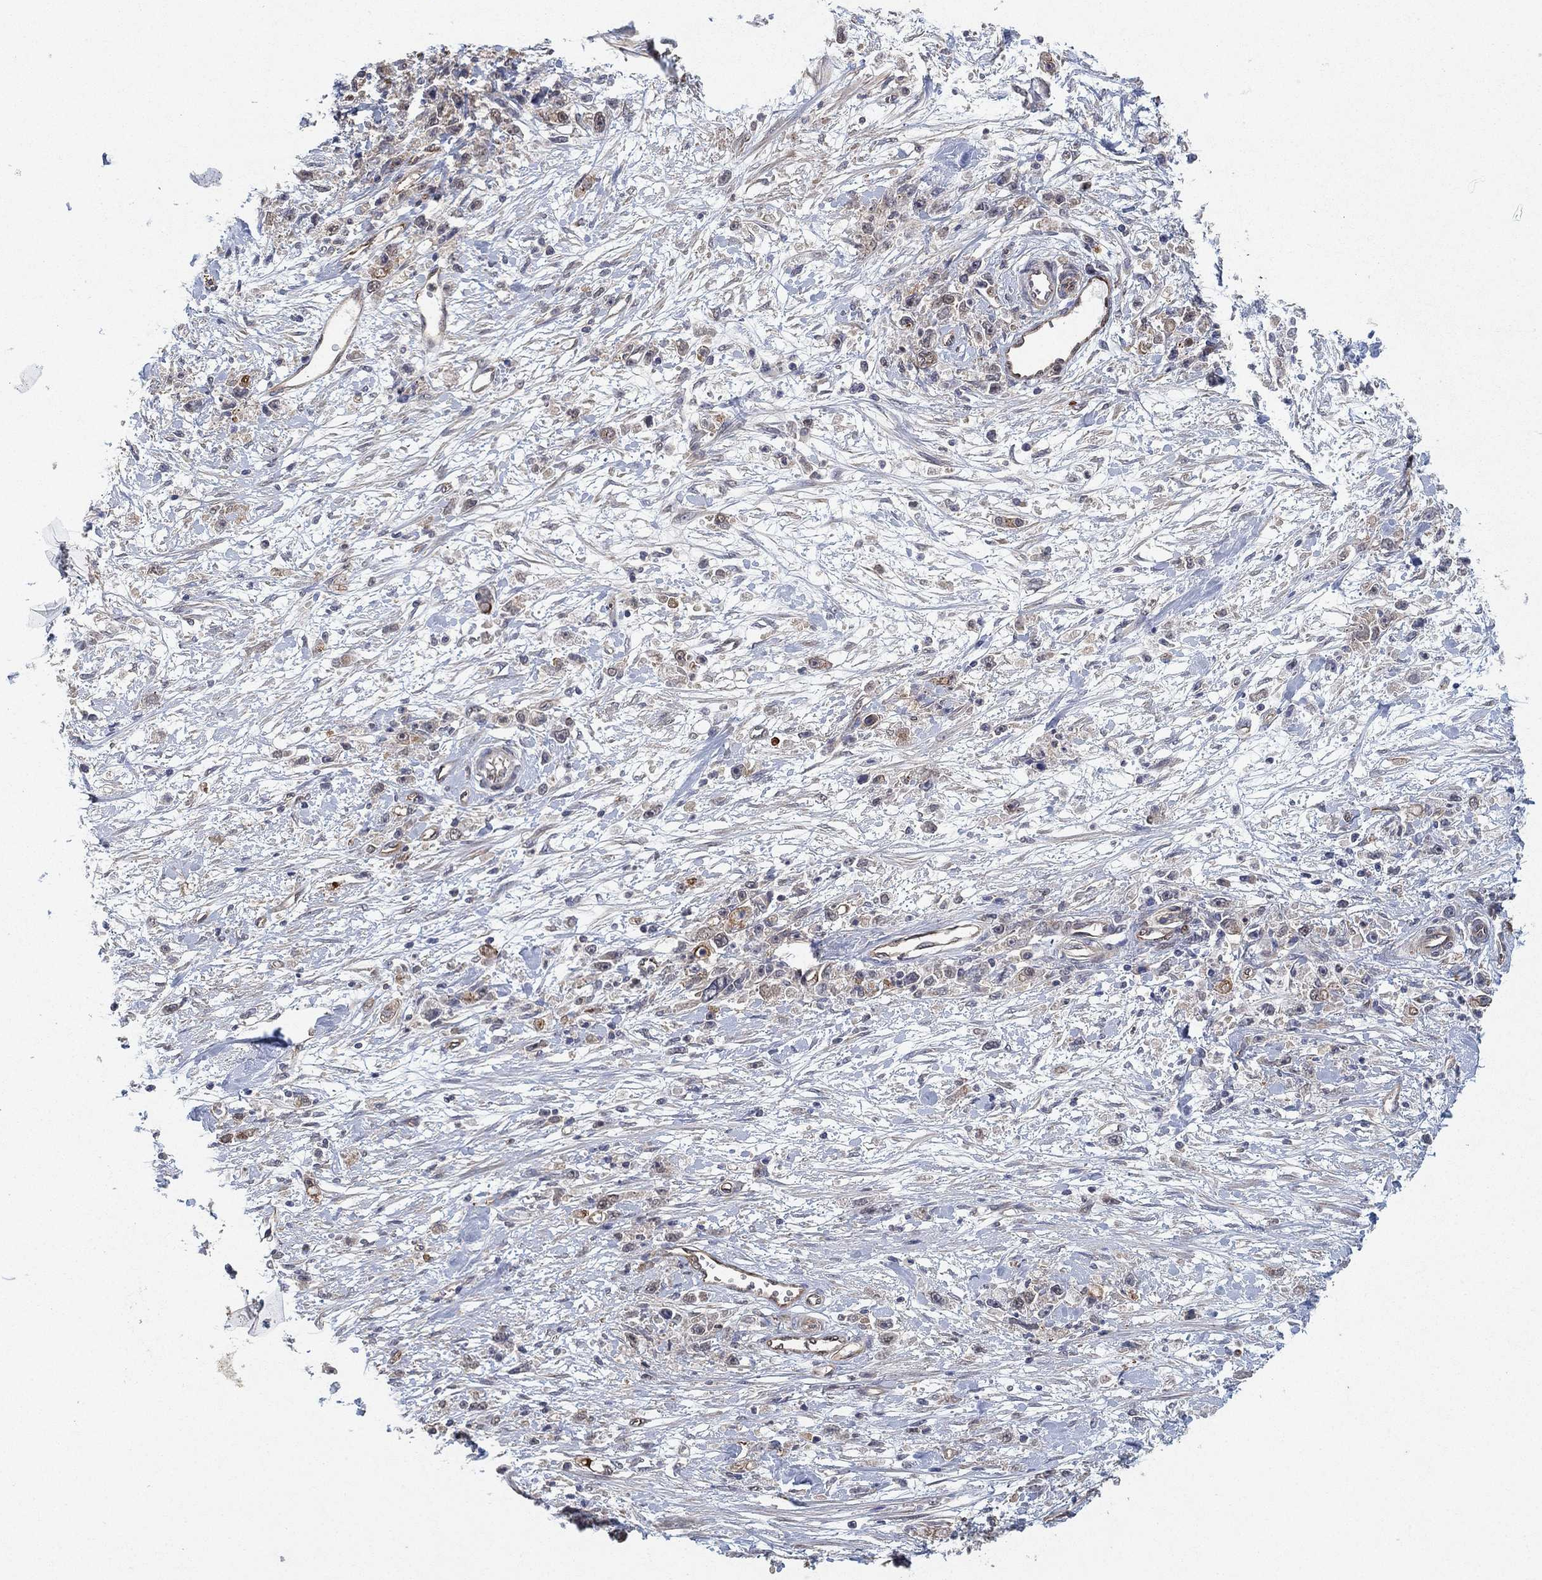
{"staining": {"intensity": "weak", "quantity": "<25%", "location": "cytoplasmic/membranous"}, "tissue": "stomach cancer", "cell_type": "Tumor cells", "image_type": "cancer", "snomed": [{"axis": "morphology", "description": "Adenocarcinoma, NOS"}, {"axis": "topography", "description": "Stomach"}], "caption": "High power microscopy histopathology image of an immunohistochemistry (IHC) micrograph of stomach adenocarcinoma, revealing no significant positivity in tumor cells.", "gene": "MCUR1", "patient": {"sex": "female", "age": 59}}